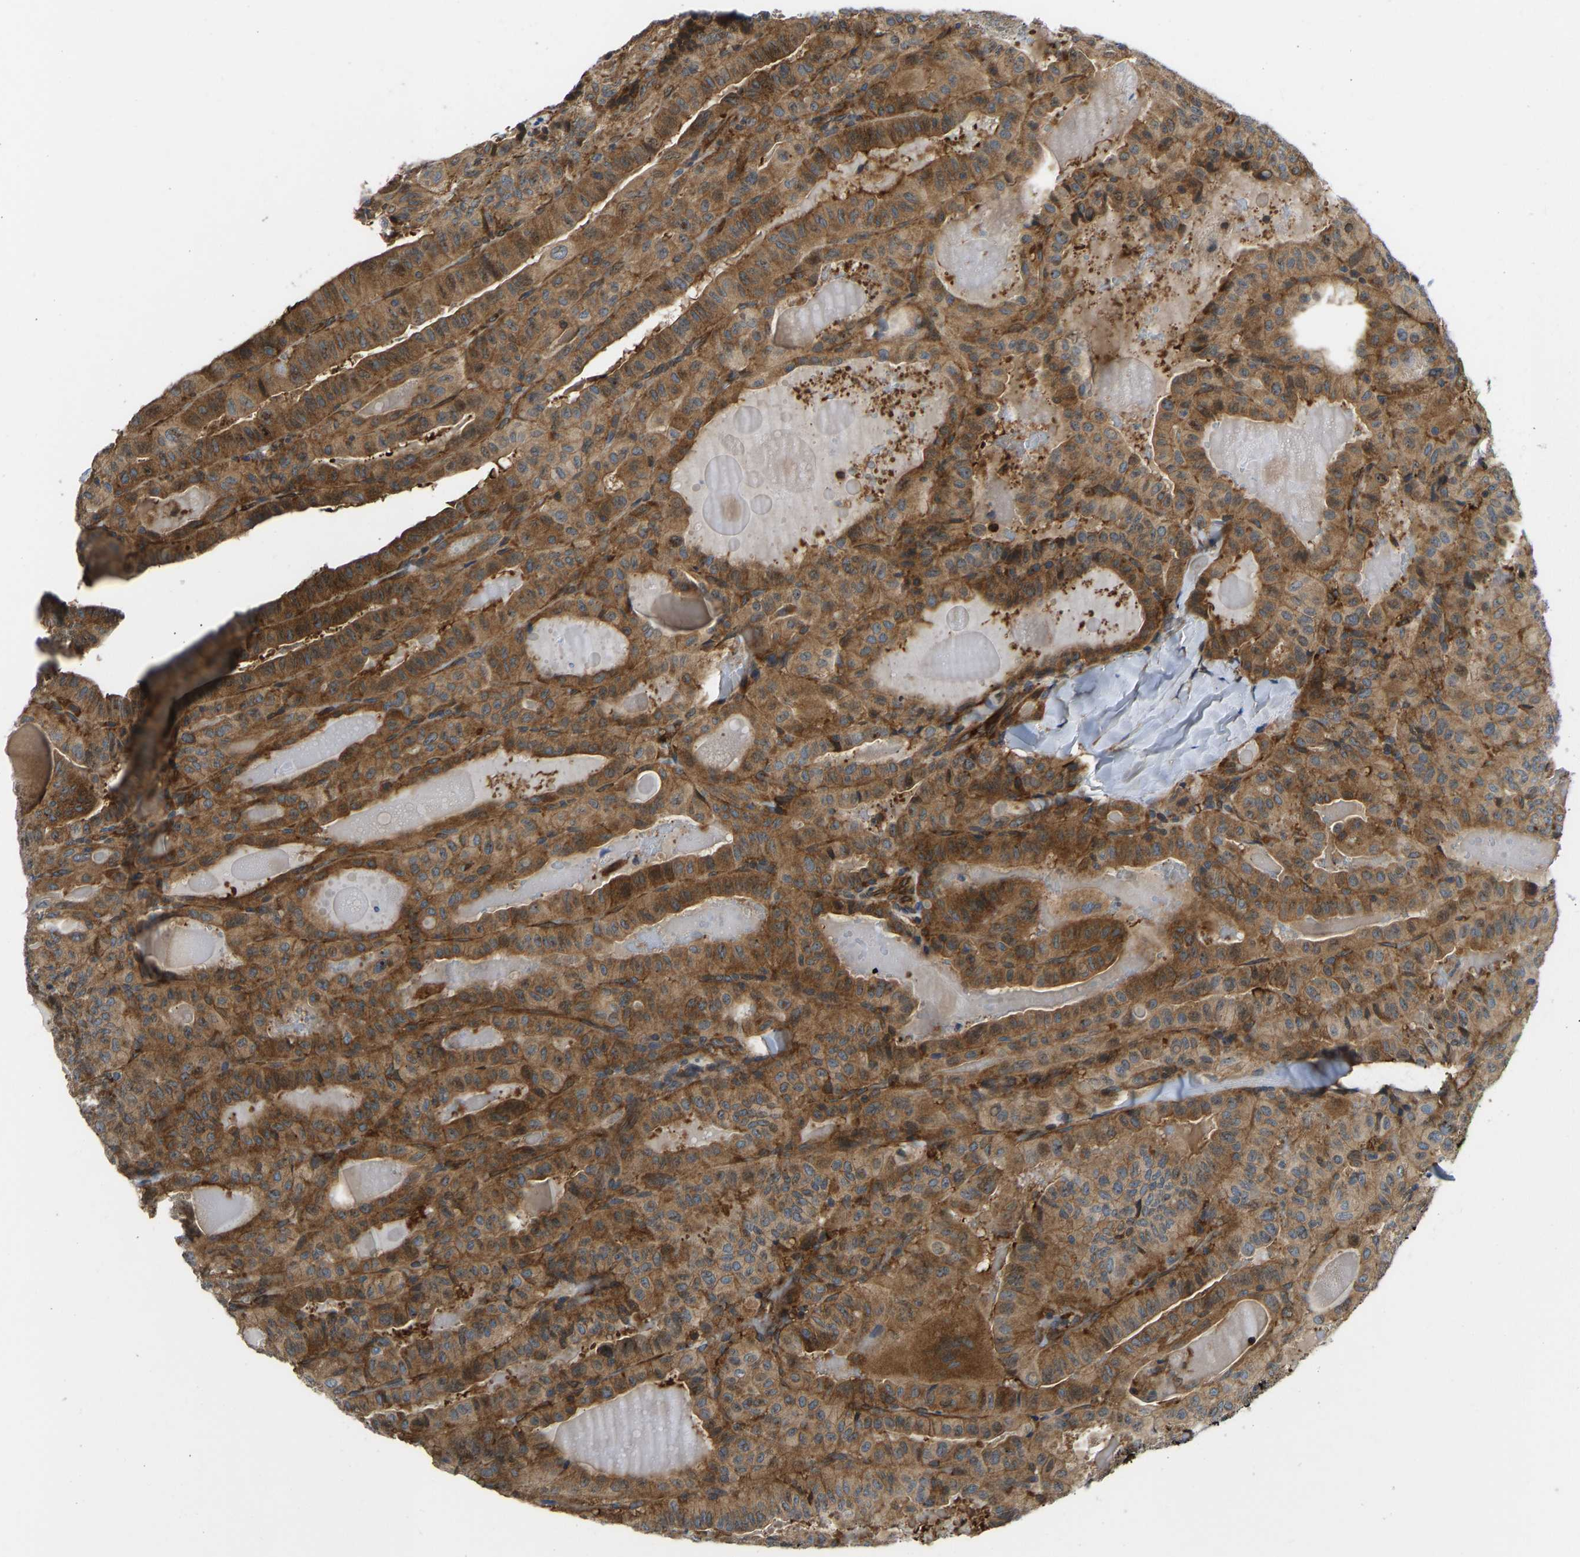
{"staining": {"intensity": "moderate", "quantity": ">75%", "location": "cytoplasmic/membranous"}, "tissue": "thyroid cancer", "cell_type": "Tumor cells", "image_type": "cancer", "snomed": [{"axis": "morphology", "description": "Papillary adenocarcinoma, NOS"}, {"axis": "topography", "description": "Thyroid gland"}], "caption": "Immunohistochemical staining of human thyroid cancer displays medium levels of moderate cytoplasmic/membranous protein positivity in about >75% of tumor cells. (Brightfield microscopy of DAB IHC at high magnification).", "gene": "RASGRF2", "patient": {"sex": "male", "age": 77}}